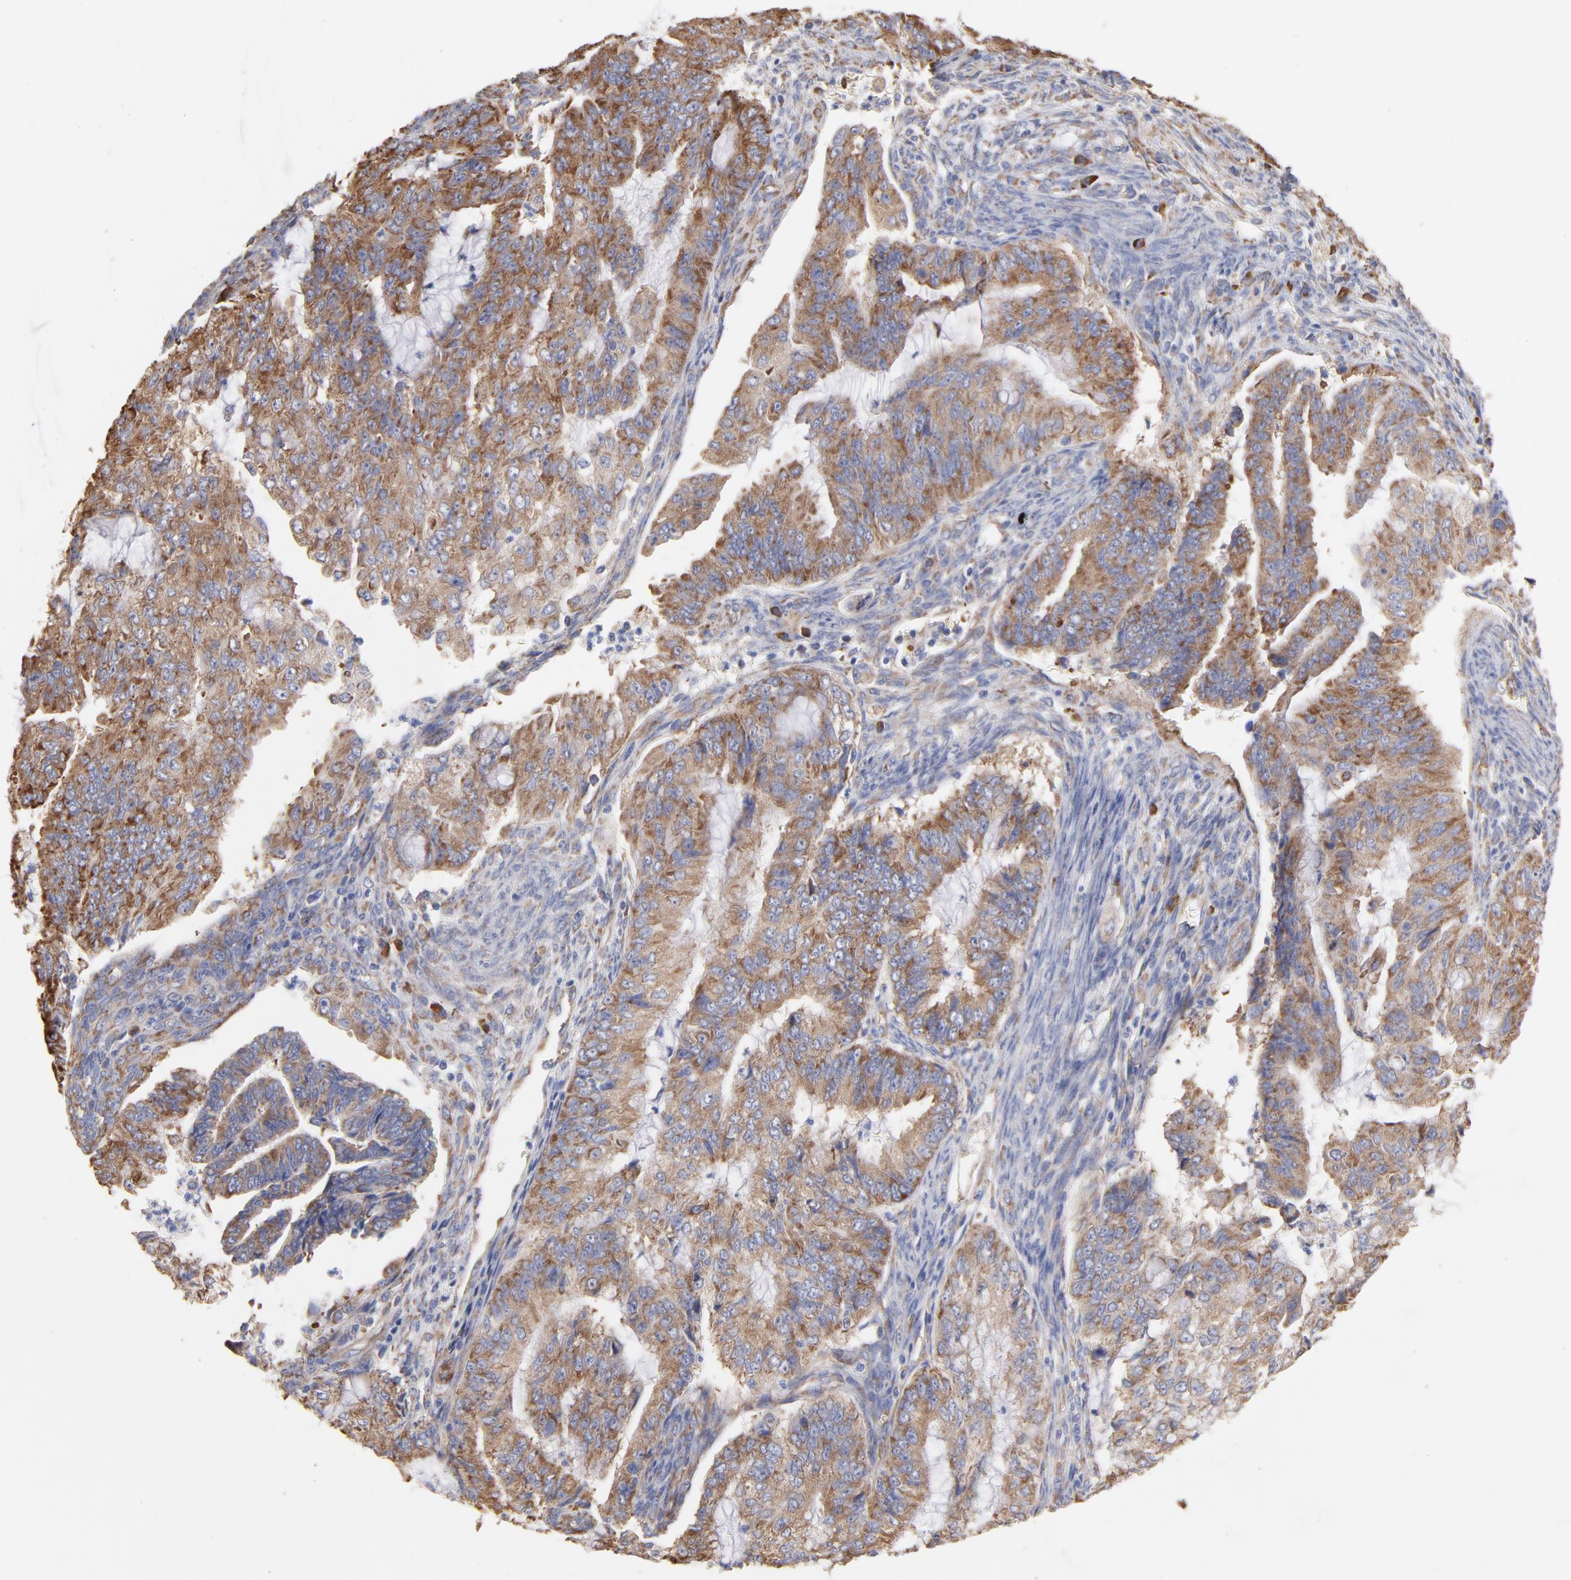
{"staining": {"intensity": "moderate", "quantity": ">75%", "location": "cytoplasmic/membranous"}, "tissue": "endometrial cancer", "cell_type": "Tumor cells", "image_type": "cancer", "snomed": [{"axis": "morphology", "description": "Adenocarcinoma, NOS"}, {"axis": "topography", "description": "Endometrium"}], "caption": "This photomicrograph exhibits immunohistochemistry staining of endometrial adenocarcinoma, with medium moderate cytoplasmic/membranous staining in approximately >75% of tumor cells.", "gene": "RPL9", "patient": {"sex": "female", "age": 75}}